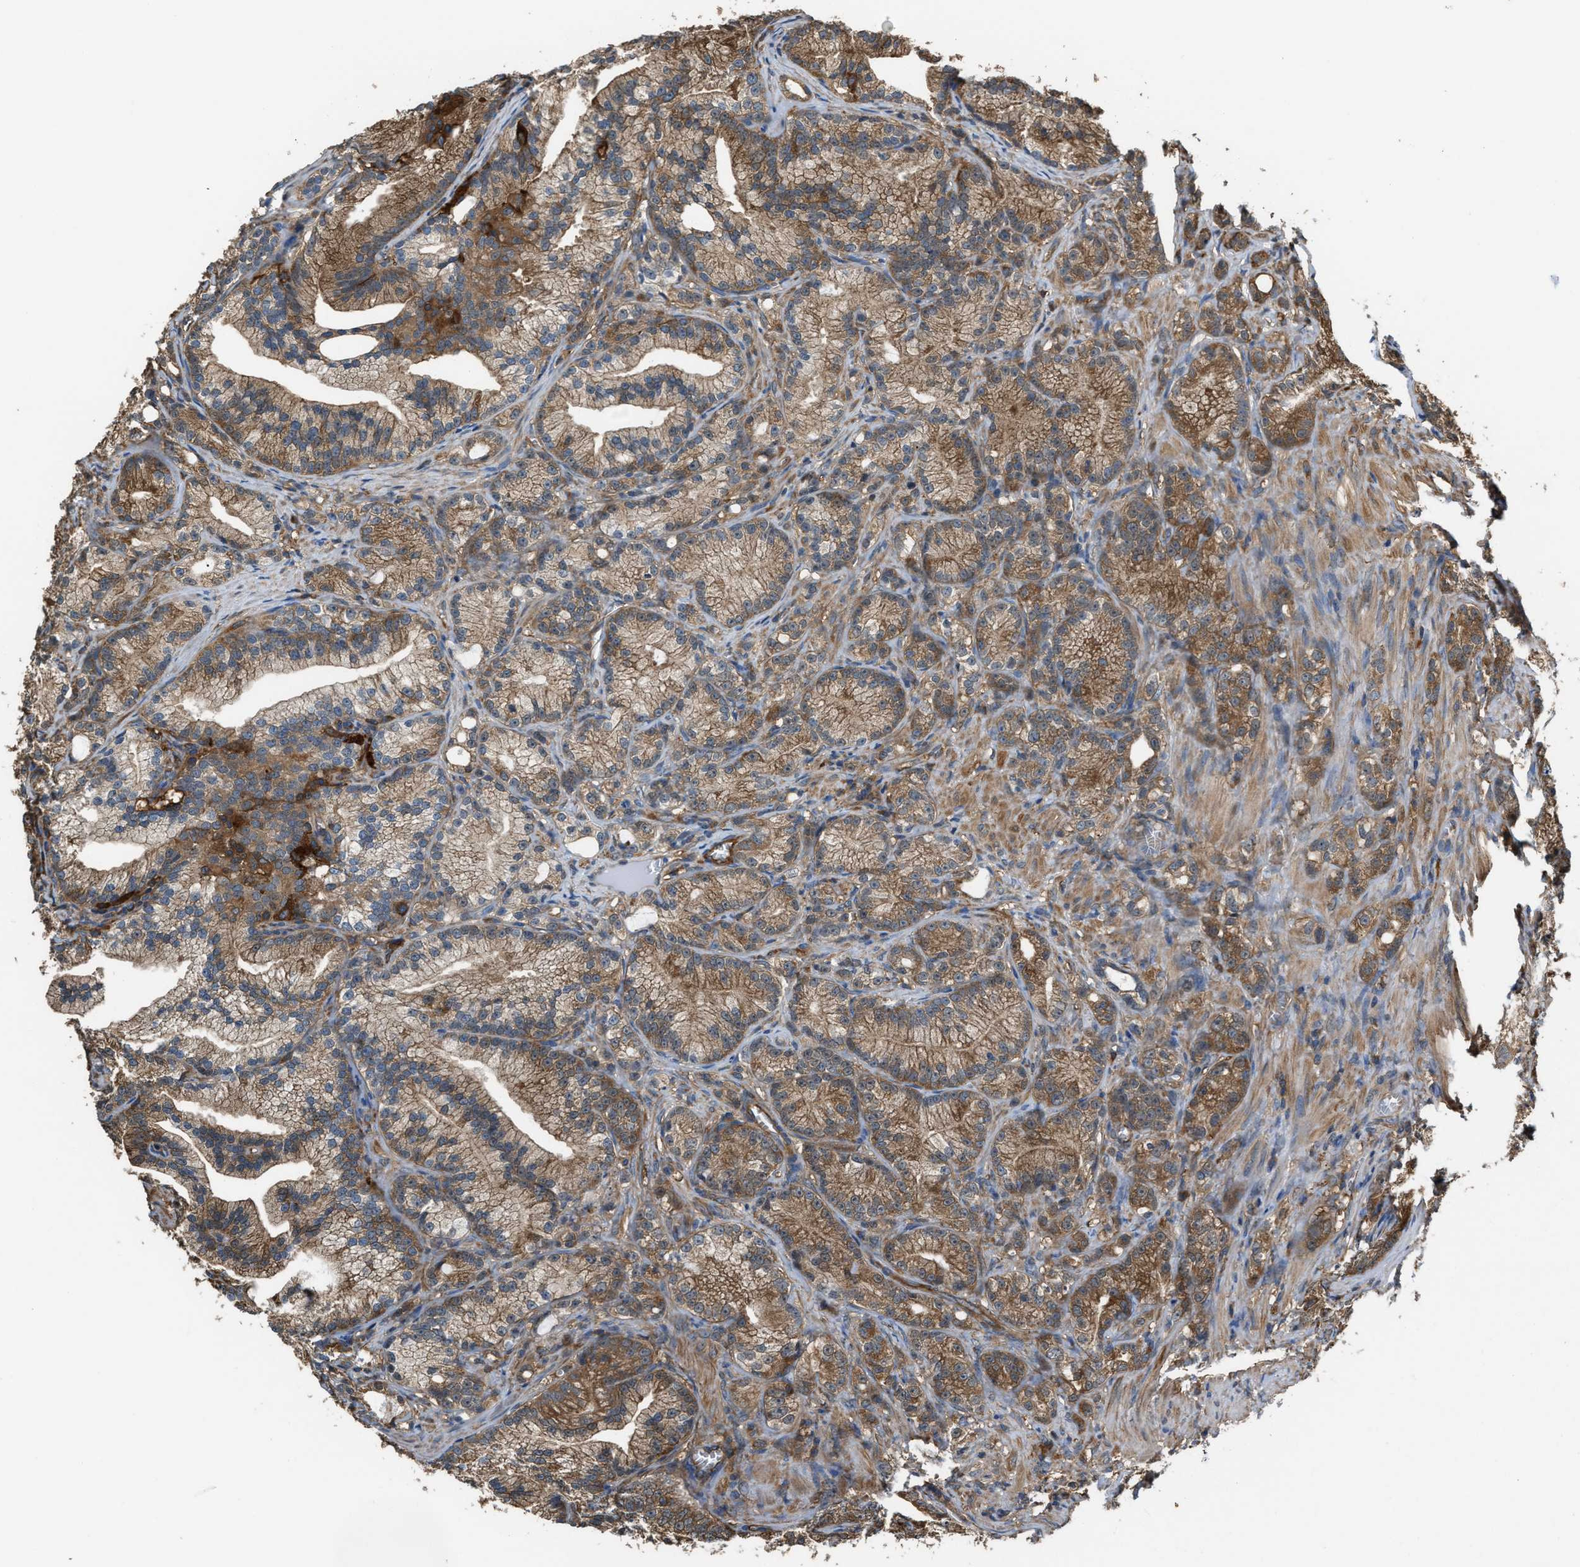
{"staining": {"intensity": "moderate", "quantity": ">75%", "location": "cytoplasmic/membranous"}, "tissue": "prostate cancer", "cell_type": "Tumor cells", "image_type": "cancer", "snomed": [{"axis": "morphology", "description": "Adenocarcinoma, Low grade"}, {"axis": "topography", "description": "Prostate"}], "caption": "Prostate cancer (low-grade adenocarcinoma) tissue exhibits moderate cytoplasmic/membranous expression in about >75% of tumor cells, visualized by immunohistochemistry. Using DAB (brown) and hematoxylin (blue) stains, captured at high magnification using brightfield microscopy.", "gene": "ATIC", "patient": {"sex": "male", "age": 89}}